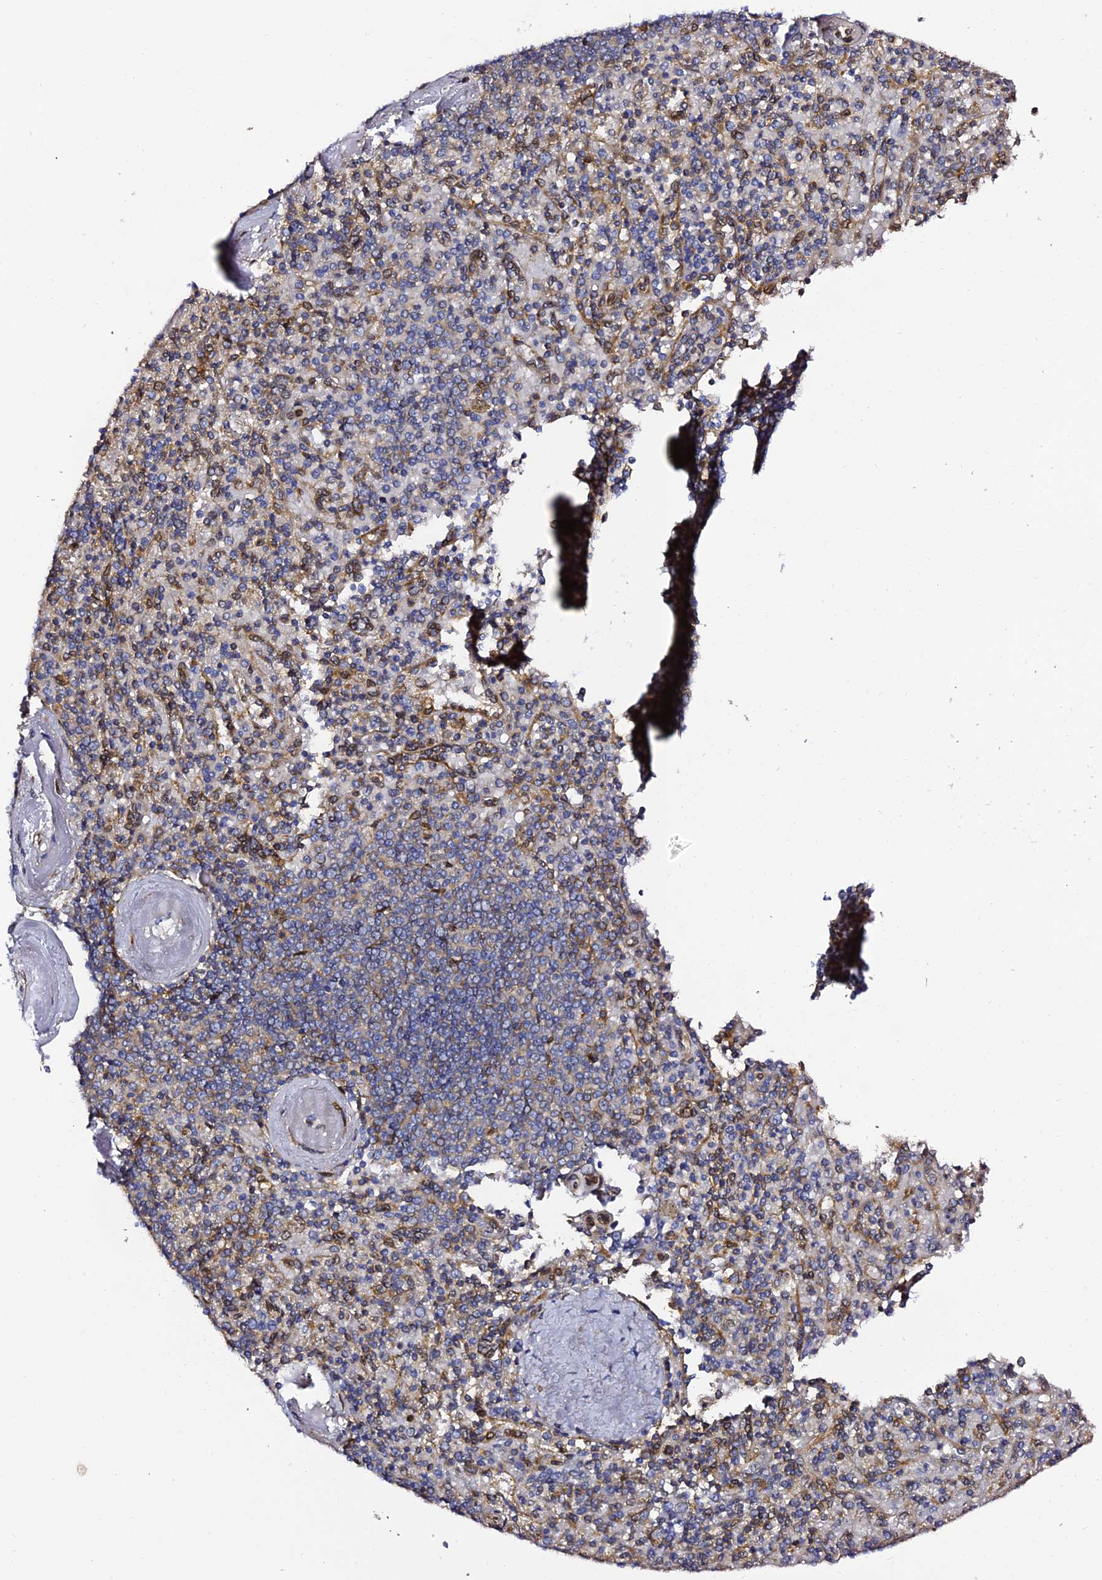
{"staining": {"intensity": "moderate", "quantity": "25%-75%", "location": "cytoplasmic/membranous"}, "tissue": "spleen", "cell_type": "Cells in red pulp", "image_type": "normal", "snomed": [{"axis": "morphology", "description": "Normal tissue, NOS"}, {"axis": "topography", "description": "Spleen"}], "caption": "An immunohistochemistry image of benign tissue is shown. Protein staining in brown labels moderate cytoplasmic/membranous positivity in spleen within cells in red pulp.", "gene": "TRPV2", "patient": {"sex": "male", "age": 82}}